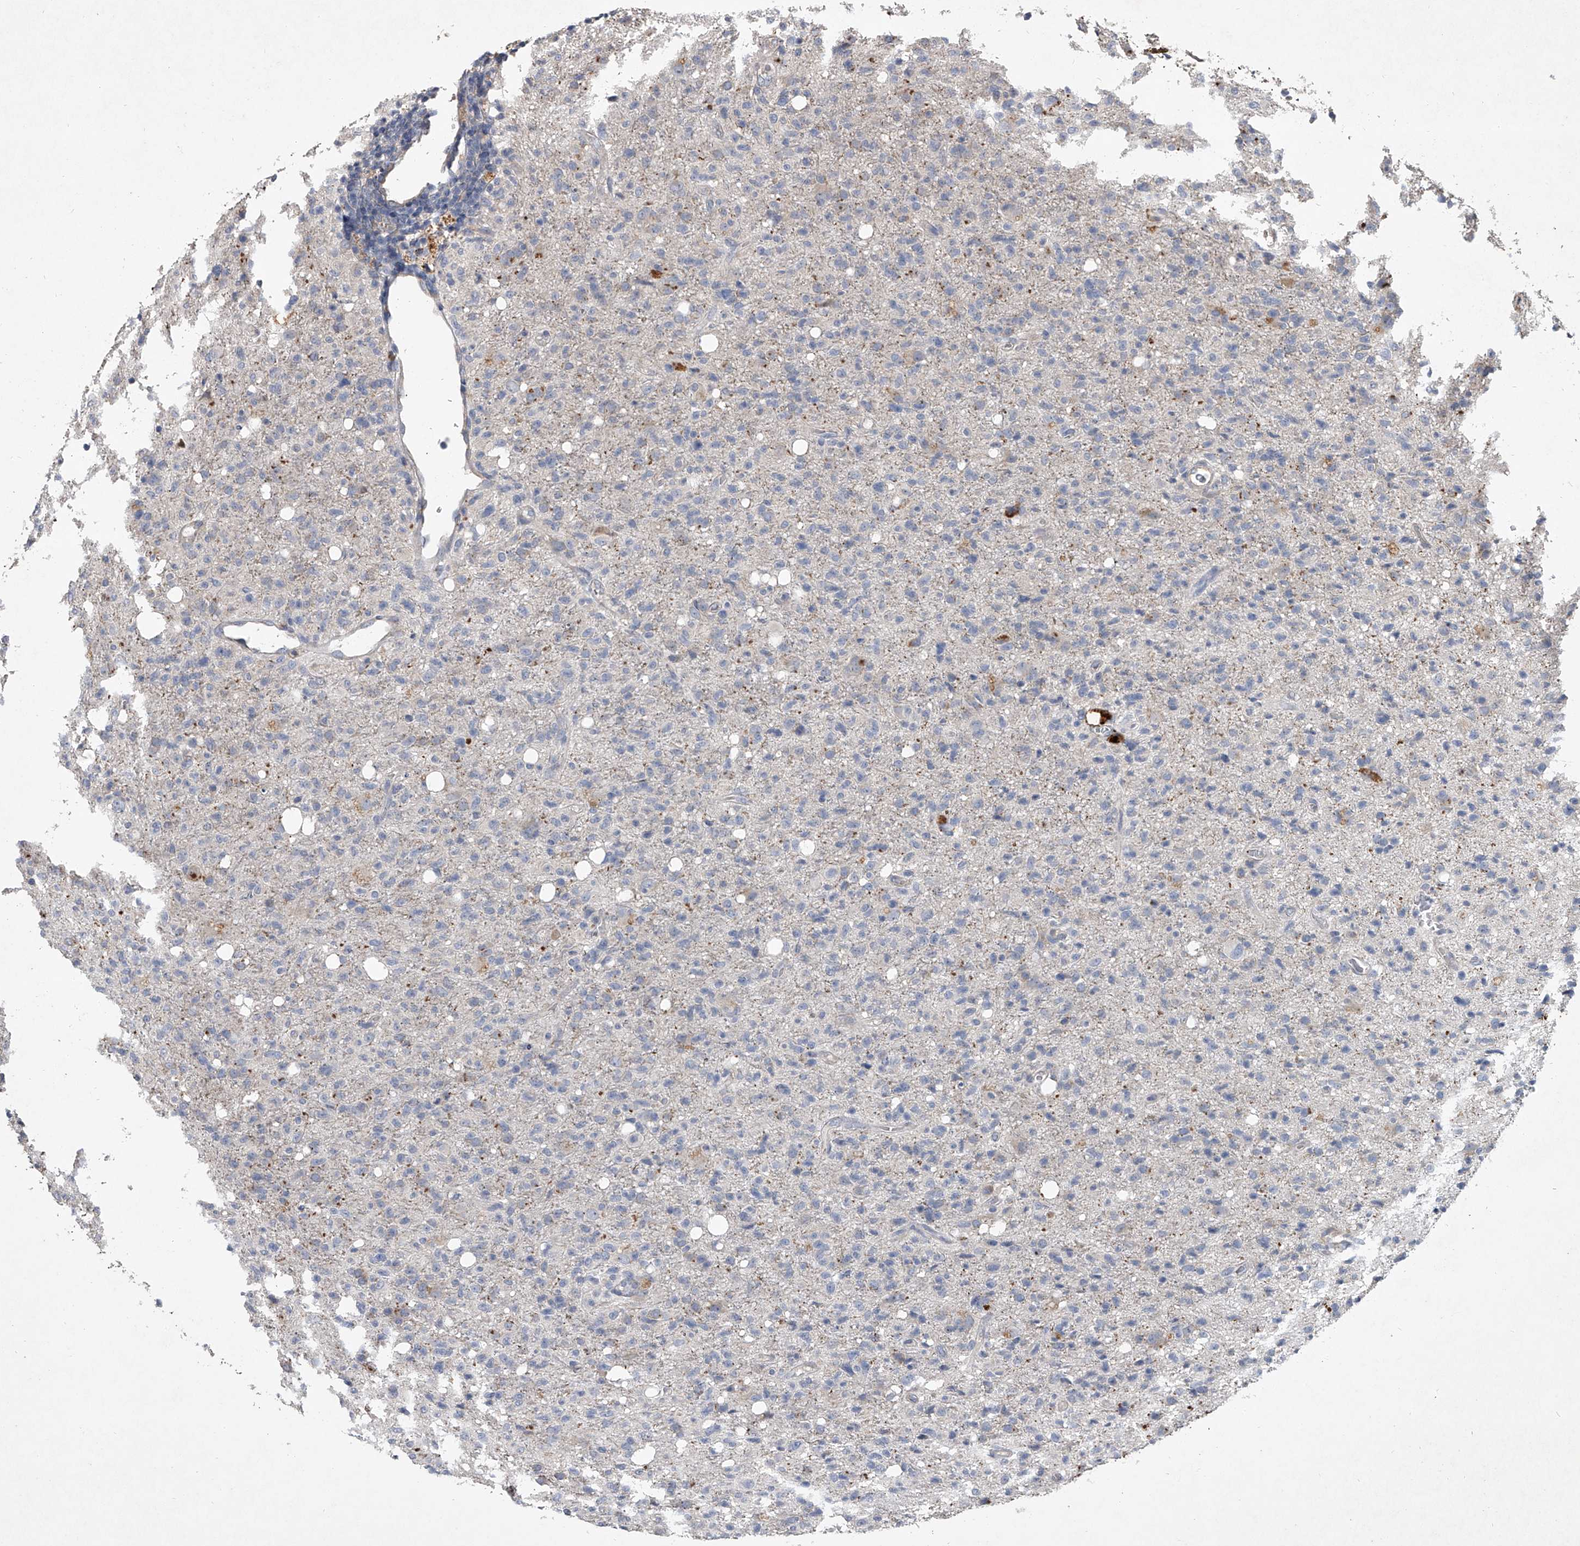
{"staining": {"intensity": "negative", "quantity": "none", "location": "none"}, "tissue": "glioma", "cell_type": "Tumor cells", "image_type": "cancer", "snomed": [{"axis": "morphology", "description": "Glioma, malignant, High grade"}, {"axis": "topography", "description": "Brain"}], "caption": "Immunohistochemistry of high-grade glioma (malignant) shows no positivity in tumor cells. Brightfield microscopy of immunohistochemistry stained with DAB (3,3'-diaminobenzidine) (brown) and hematoxylin (blue), captured at high magnification.", "gene": "DOCK9", "patient": {"sex": "female", "age": 57}}